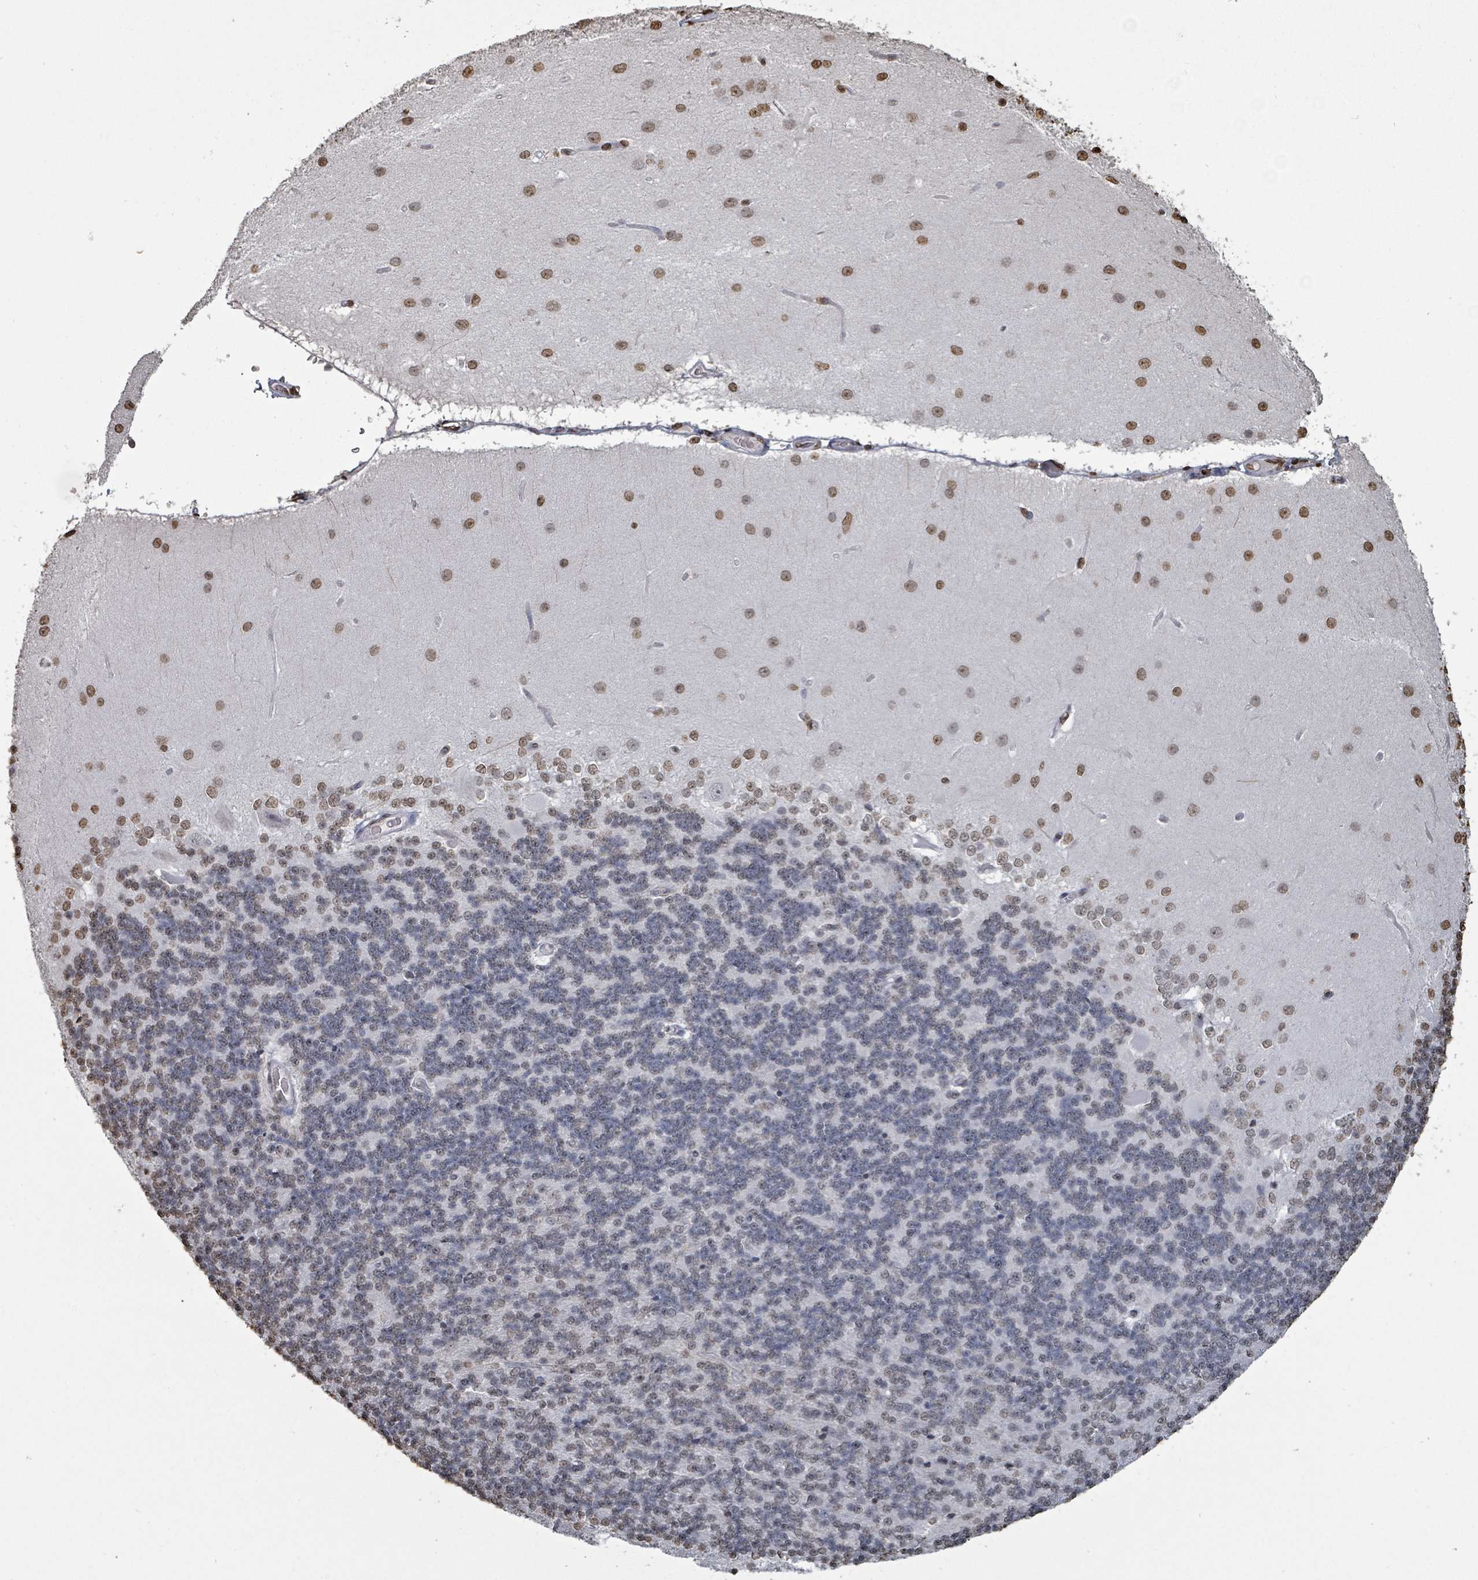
{"staining": {"intensity": "moderate", "quantity": "25%-75%", "location": "nuclear"}, "tissue": "cerebellum", "cell_type": "Cells in granular layer", "image_type": "normal", "snomed": [{"axis": "morphology", "description": "Normal tissue, NOS"}, {"axis": "topography", "description": "Cerebellum"}], "caption": "There is medium levels of moderate nuclear staining in cells in granular layer of benign cerebellum, as demonstrated by immunohistochemical staining (brown color).", "gene": "MRPS12", "patient": {"sex": "female", "age": 29}}